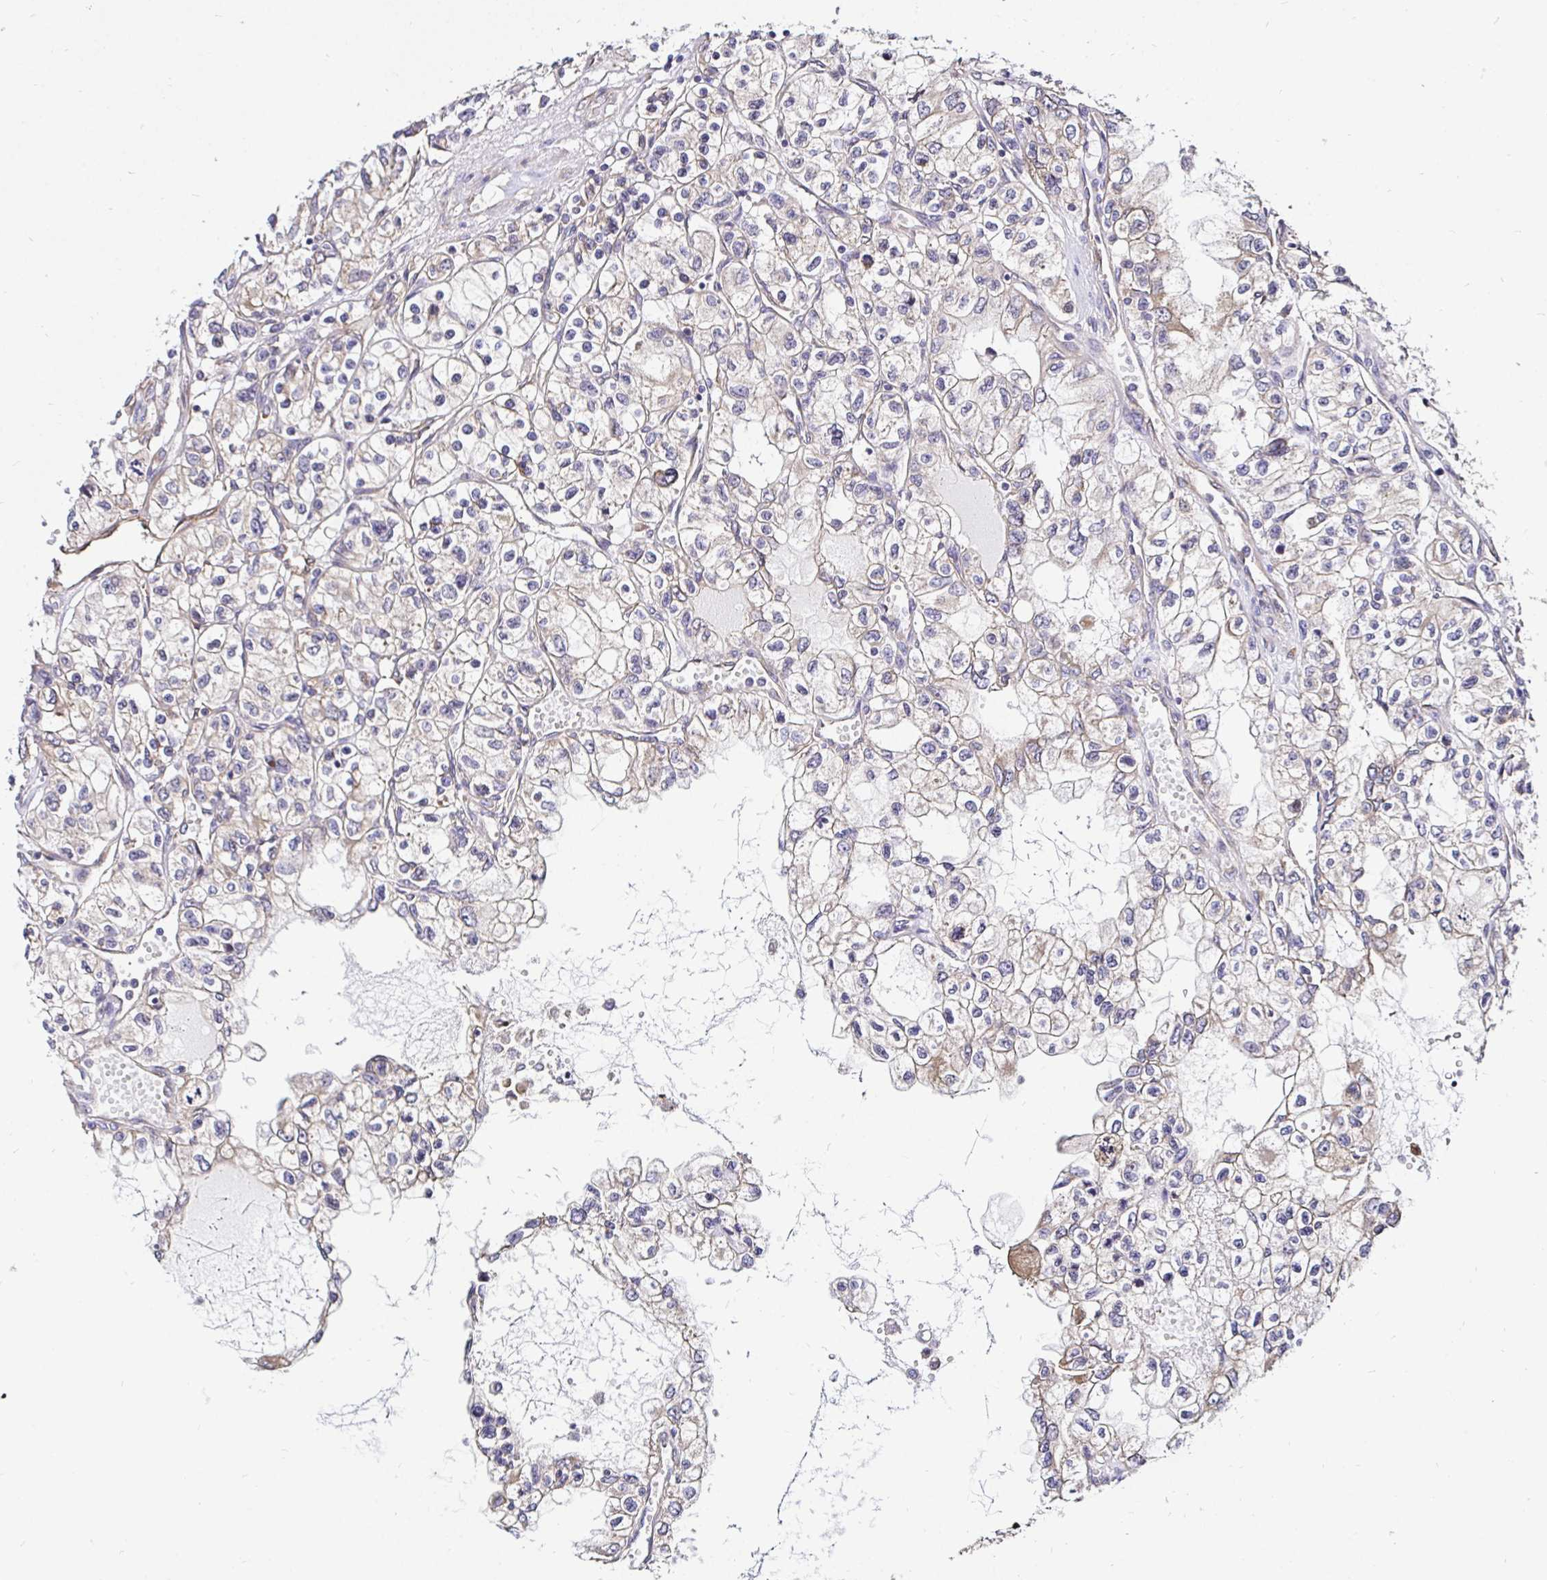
{"staining": {"intensity": "weak", "quantity": "<25%", "location": "cytoplasmic/membranous"}, "tissue": "renal cancer", "cell_type": "Tumor cells", "image_type": "cancer", "snomed": [{"axis": "morphology", "description": "Adenocarcinoma, NOS"}, {"axis": "topography", "description": "Kidney"}], "caption": "Renal adenocarcinoma stained for a protein using immunohistochemistry (IHC) demonstrates no expression tumor cells.", "gene": "CCDC122", "patient": {"sex": "female", "age": 59}}